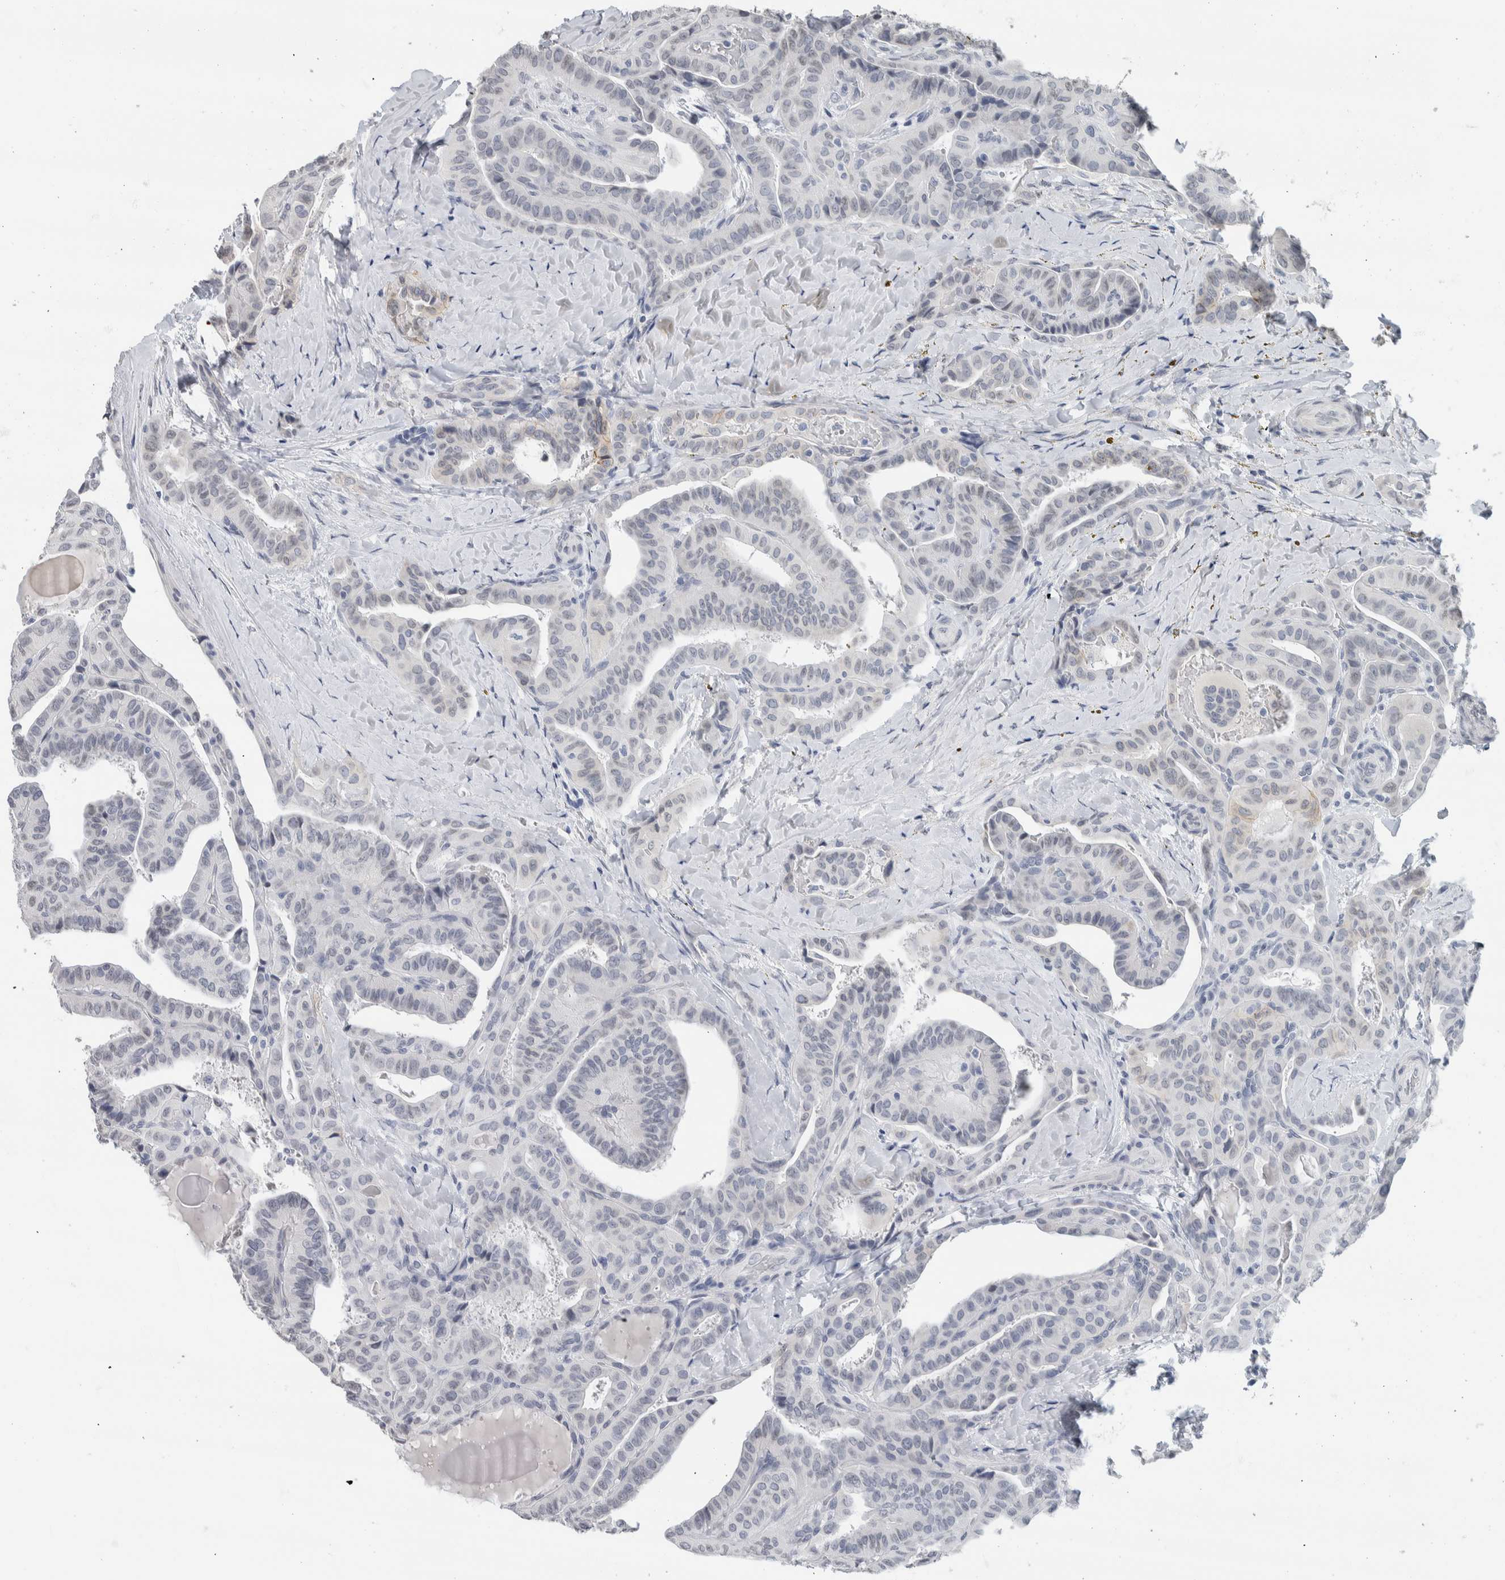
{"staining": {"intensity": "weak", "quantity": "<25%", "location": "cytoplasmic/membranous"}, "tissue": "thyroid cancer", "cell_type": "Tumor cells", "image_type": "cancer", "snomed": [{"axis": "morphology", "description": "Papillary adenocarcinoma, NOS"}, {"axis": "topography", "description": "Thyroid gland"}], "caption": "An immunohistochemistry image of thyroid cancer (papillary adenocarcinoma) is shown. There is no staining in tumor cells of thyroid cancer (papillary adenocarcinoma).", "gene": "NEFM", "patient": {"sex": "male", "age": 77}}